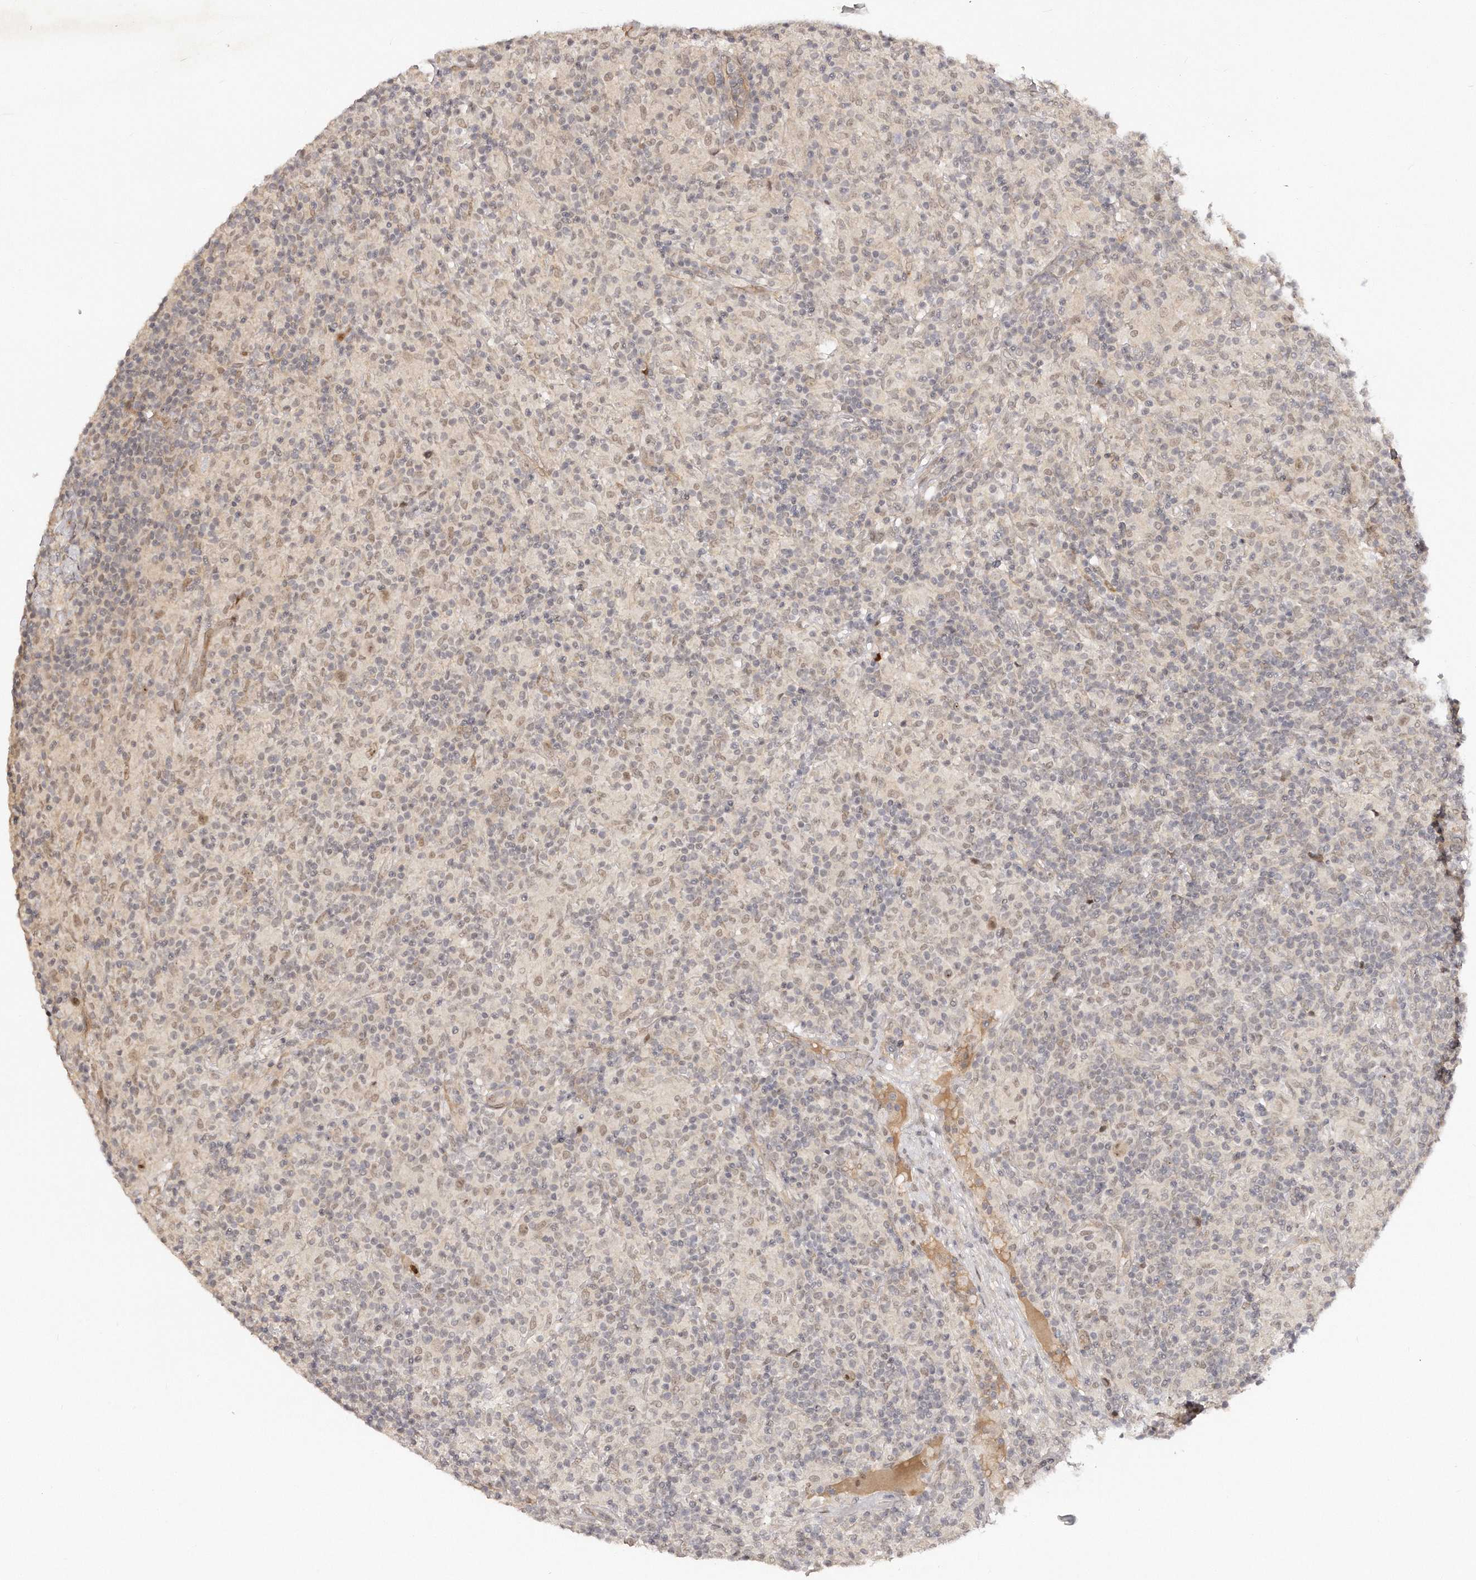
{"staining": {"intensity": "weak", "quantity": ">75%", "location": "nuclear"}, "tissue": "lymphoma", "cell_type": "Tumor cells", "image_type": "cancer", "snomed": [{"axis": "morphology", "description": "Hodgkin's disease, NOS"}, {"axis": "topography", "description": "Lymph node"}], "caption": "An image of Hodgkin's disease stained for a protein demonstrates weak nuclear brown staining in tumor cells.", "gene": "SOX4", "patient": {"sex": "male", "age": 70}}